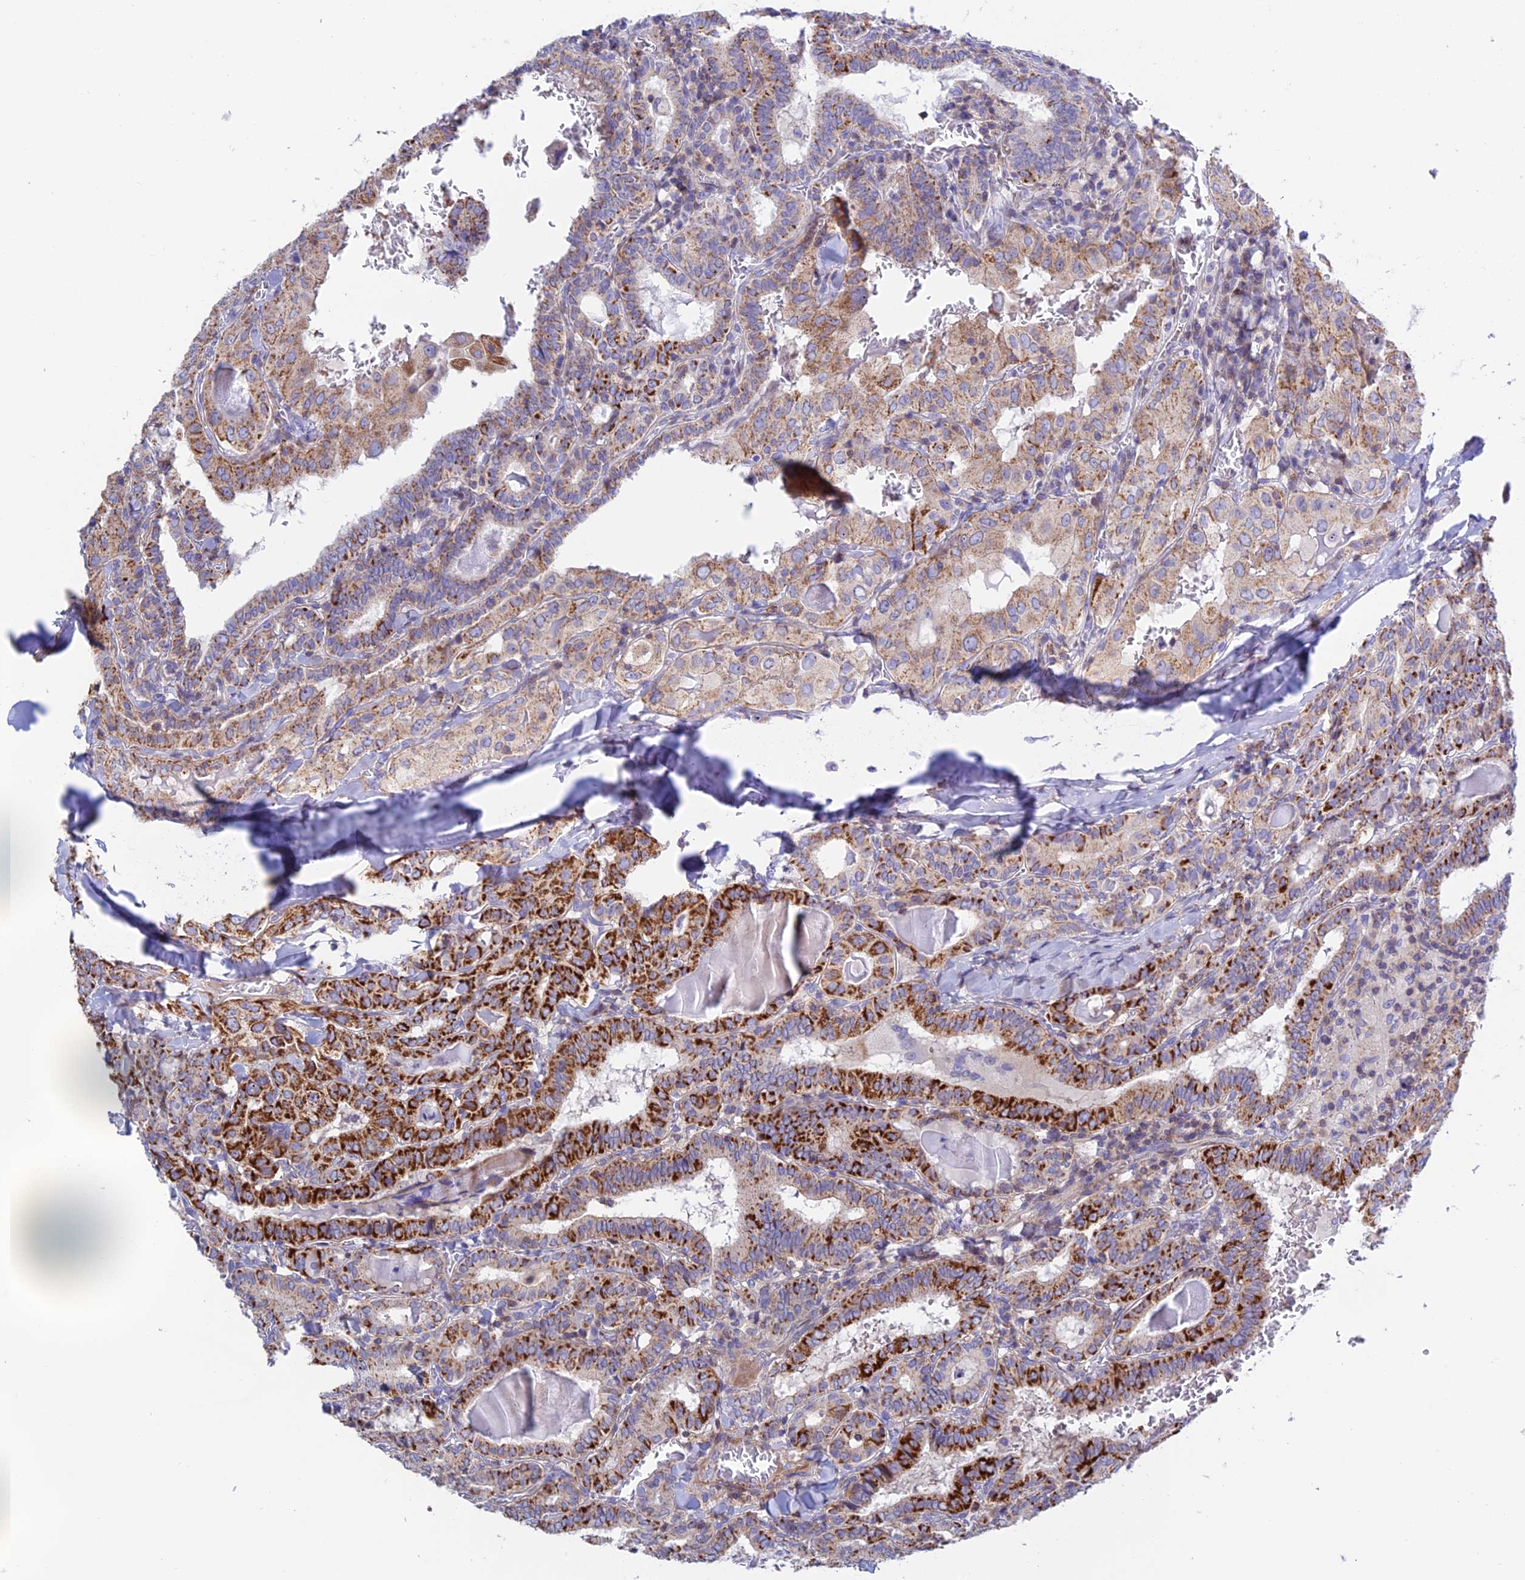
{"staining": {"intensity": "strong", "quantity": ">75%", "location": "cytoplasmic/membranous"}, "tissue": "thyroid cancer", "cell_type": "Tumor cells", "image_type": "cancer", "snomed": [{"axis": "morphology", "description": "Papillary adenocarcinoma, NOS"}, {"axis": "topography", "description": "Thyroid gland"}], "caption": "An image of human papillary adenocarcinoma (thyroid) stained for a protein reveals strong cytoplasmic/membranous brown staining in tumor cells.", "gene": "PRIM1", "patient": {"sex": "female", "age": 72}}